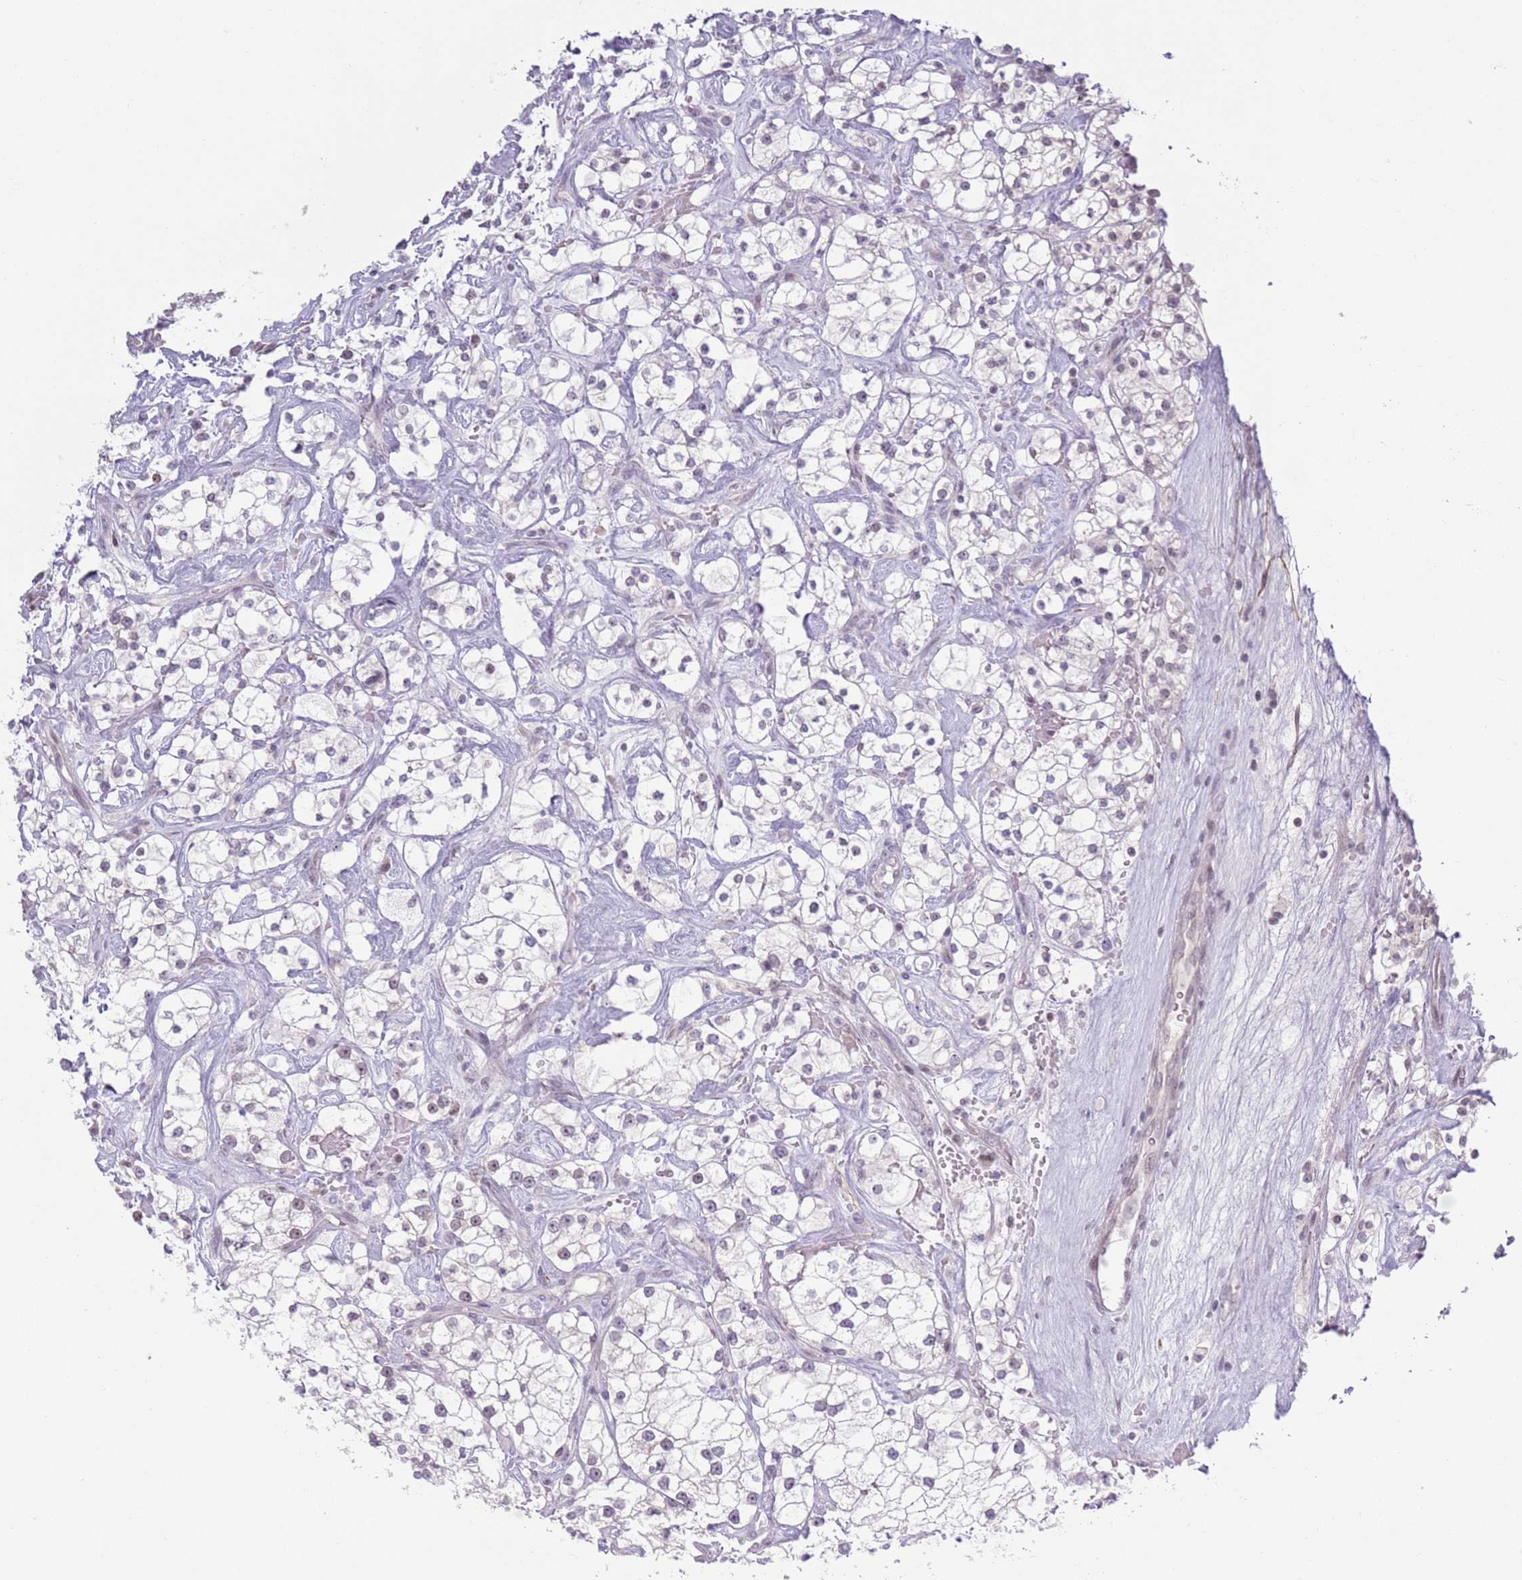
{"staining": {"intensity": "negative", "quantity": "none", "location": "none"}, "tissue": "renal cancer", "cell_type": "Tumor cells", "image_type": "cancer", "snomed": [{"axis": "morphology", "description": "Adenocarcinoma, NOS"}, {"axis": "topography", "description": "Kidney"}], "caption": "Immunohistochemical staining of human adenocarcinoma (renal) shows no significant expression in tumor cells. Brightfield microscopy of immunohistochemistry stained with DAB (brown) and hematoxylin (blue), captured at high magnification.", "gene": "MRPL34", "patient": {"sex": "male", "age": 77}}